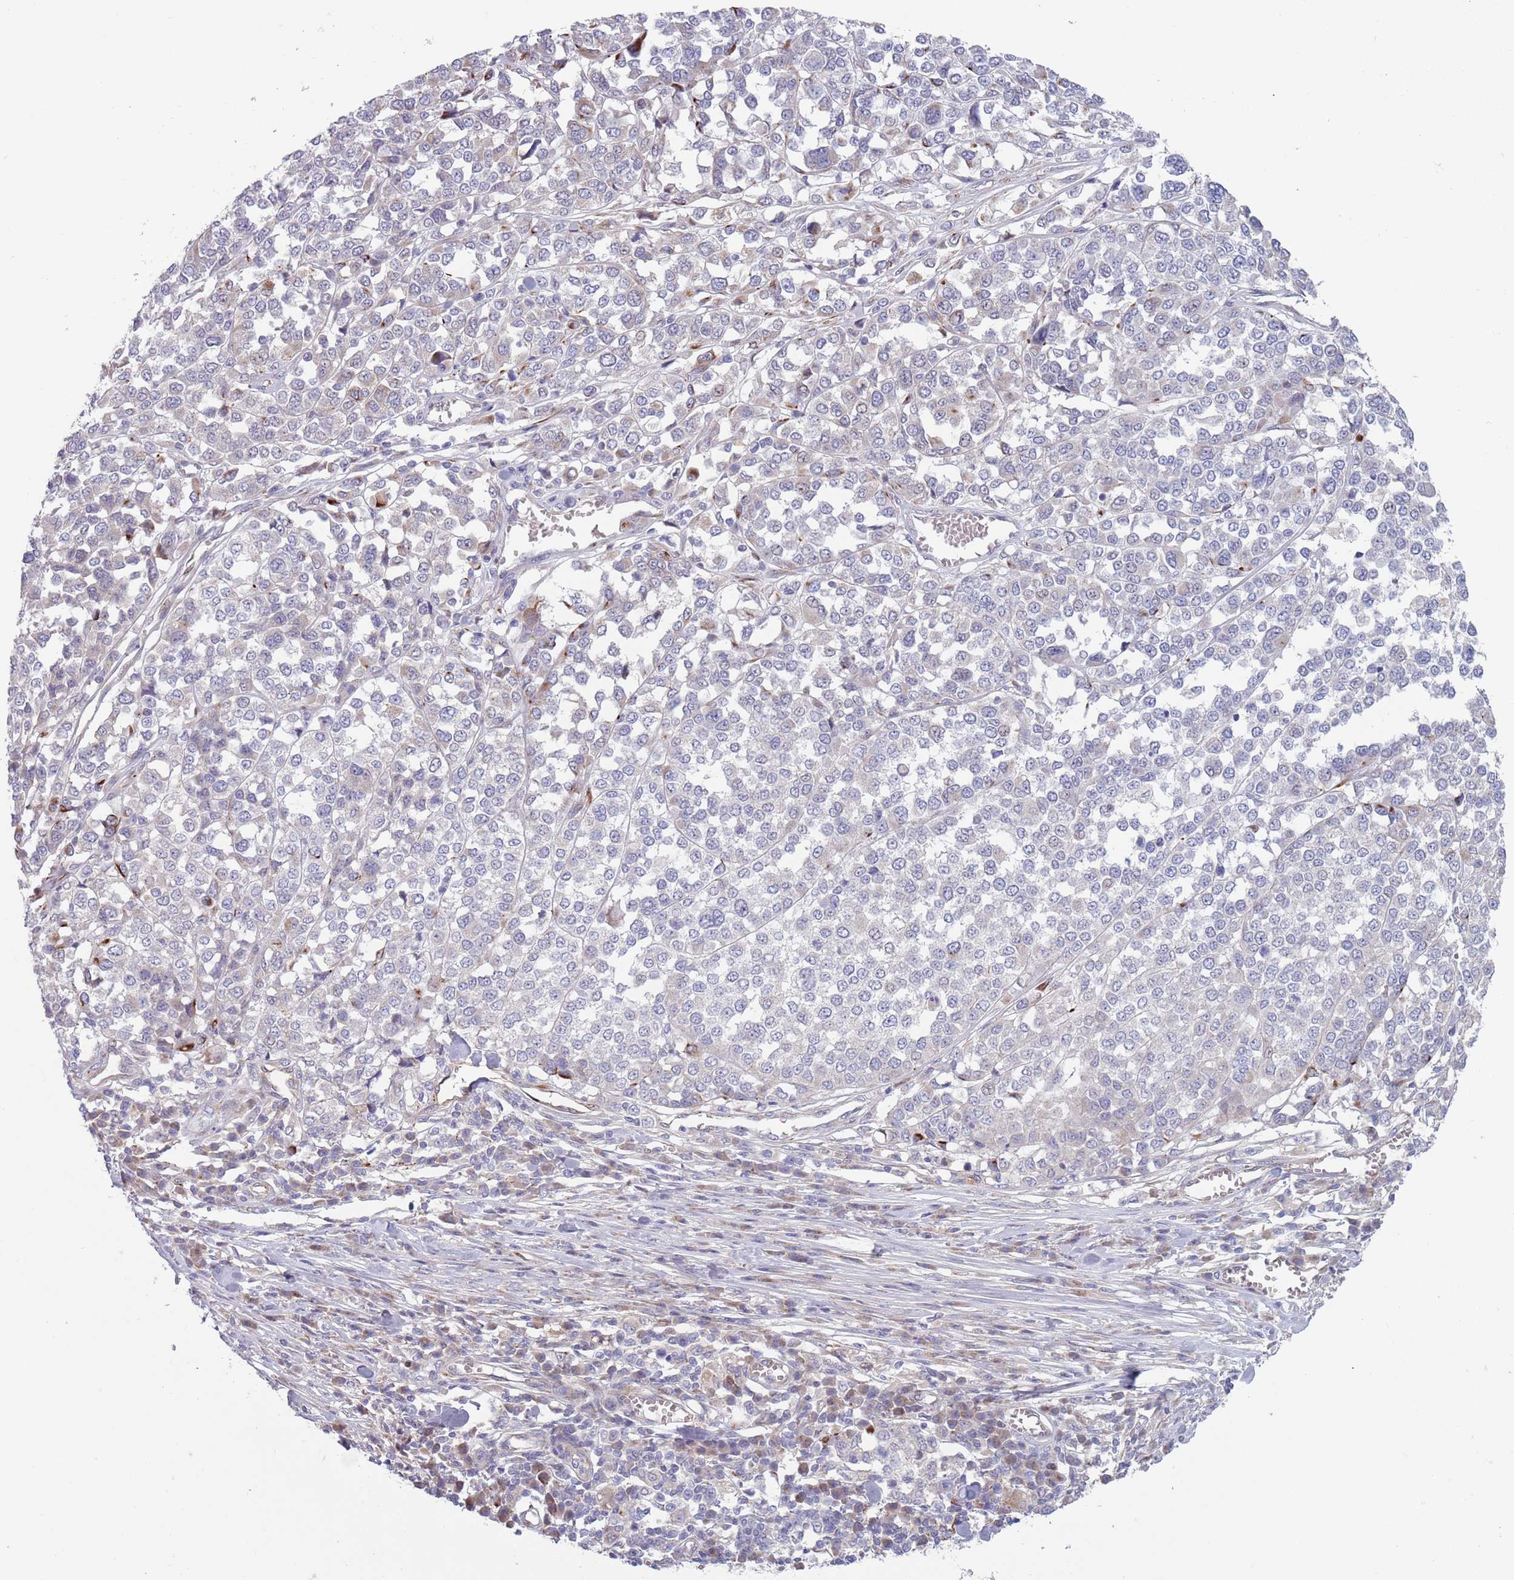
{"staining": {"intensity": "negative", "quantity": "none", "location": "none"}, "tissue": "melanoma", "cell_type": "Tumor cells", "image_type": "cancer", "snomed": [{"axis": "morphology", "description": "Malignant melanoma, Metastatic site"}, {"axis": "topography", "description": "Lymph node"}], "caption": "This is an immunohistochemistry micrograph of melanoma. There is no positivity in tumor cells.", "gene": "TYW1", "patient": {"sex": "male", "age": 44}}